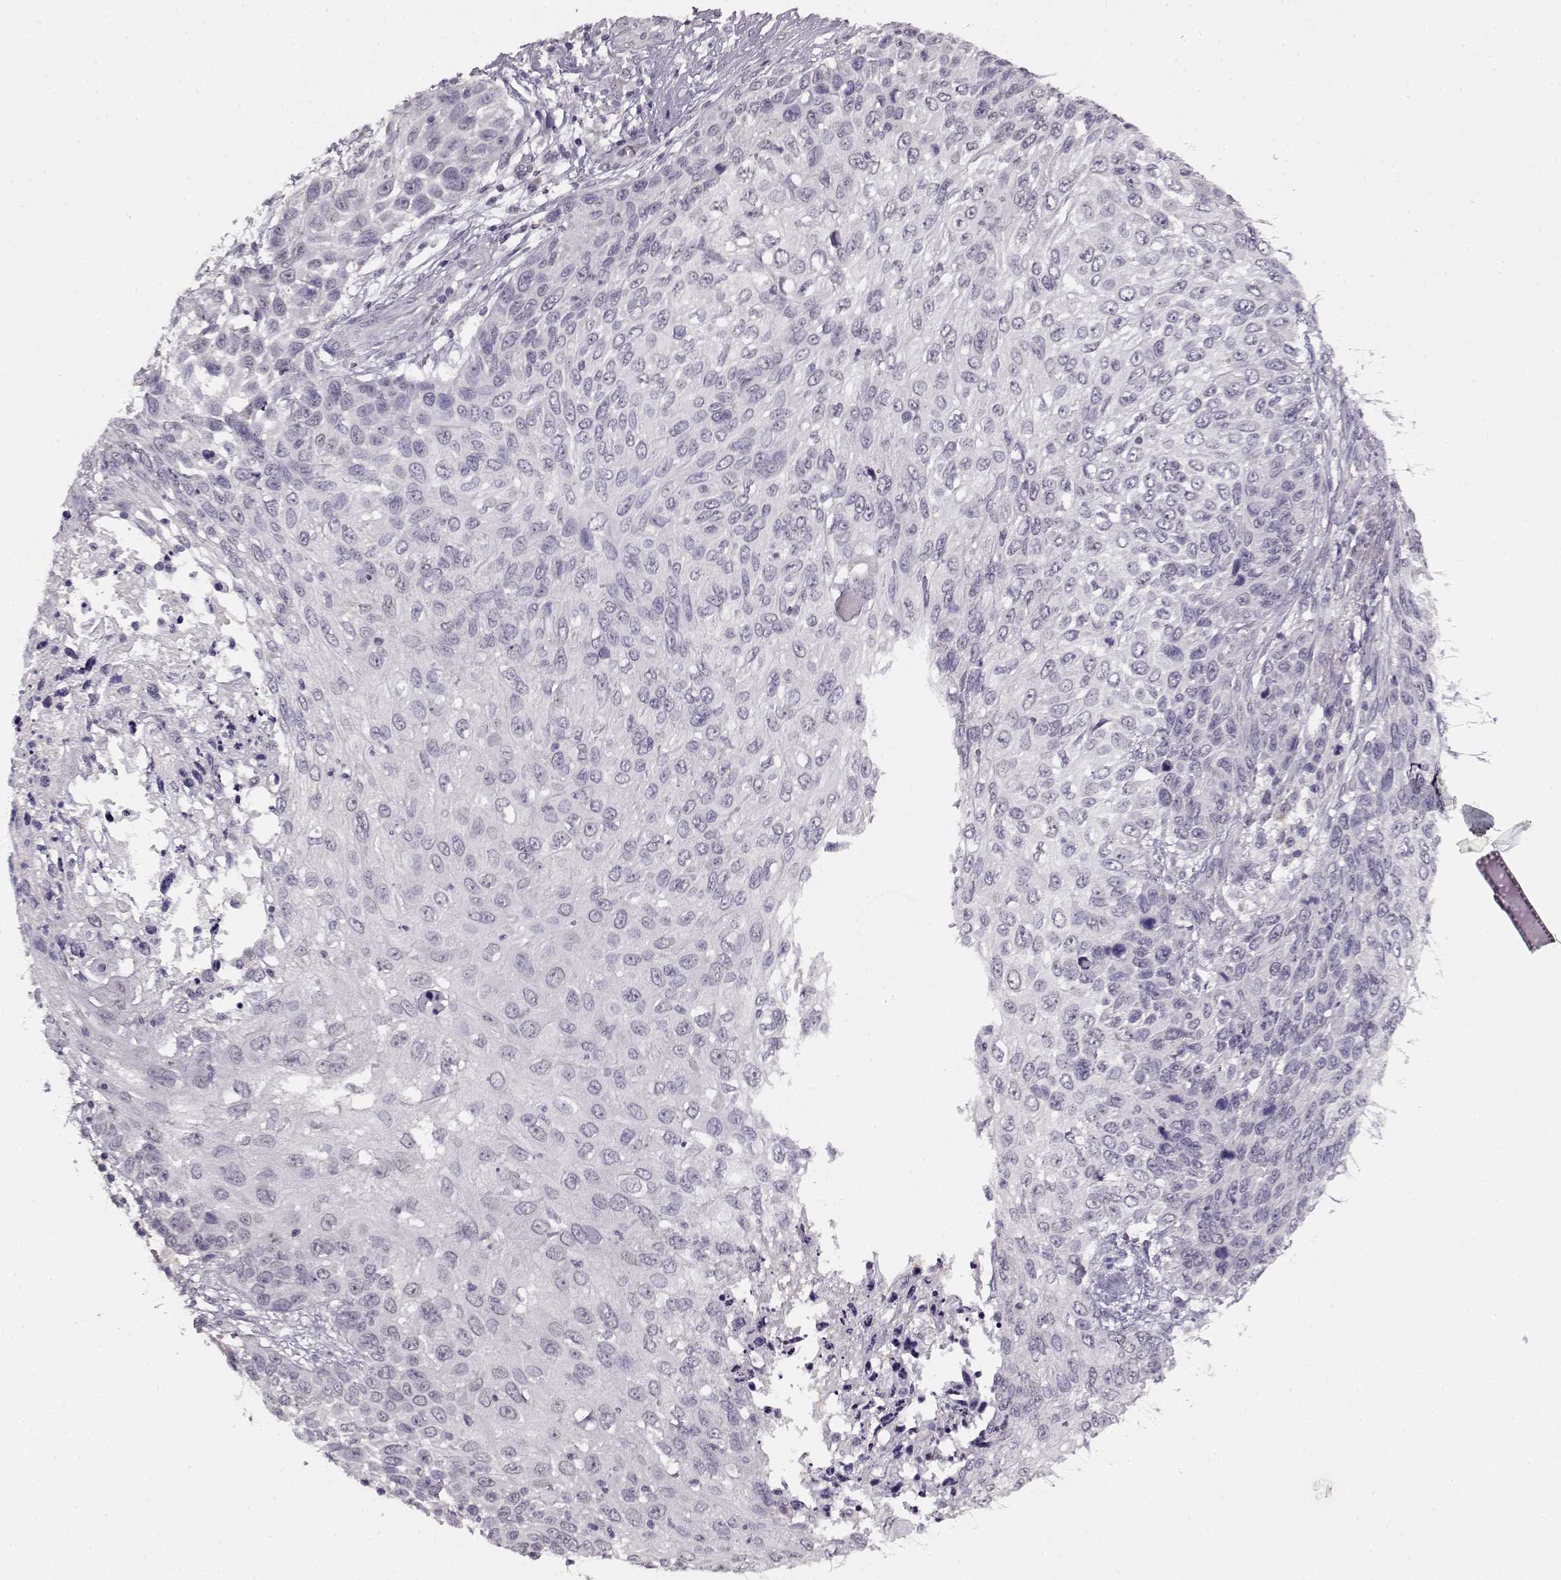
{"staining": {"intensity": "negative", "quantity": "none", "location": "none"}, "tissue": "skin cancer", "cell_type": "Tumor cells", "image_type": "cancer", "snomed": [{"axis": "morphology", "description": "Squamous cell carcinoma, NOS"}, {"axis": "topography", "description": "Skin"}], "caption": "A histopathology image of human skin cancer is negative for staining in tumor cells.", "gene": "RP1L1", "patient": {"sex": "male", "age": 92}}